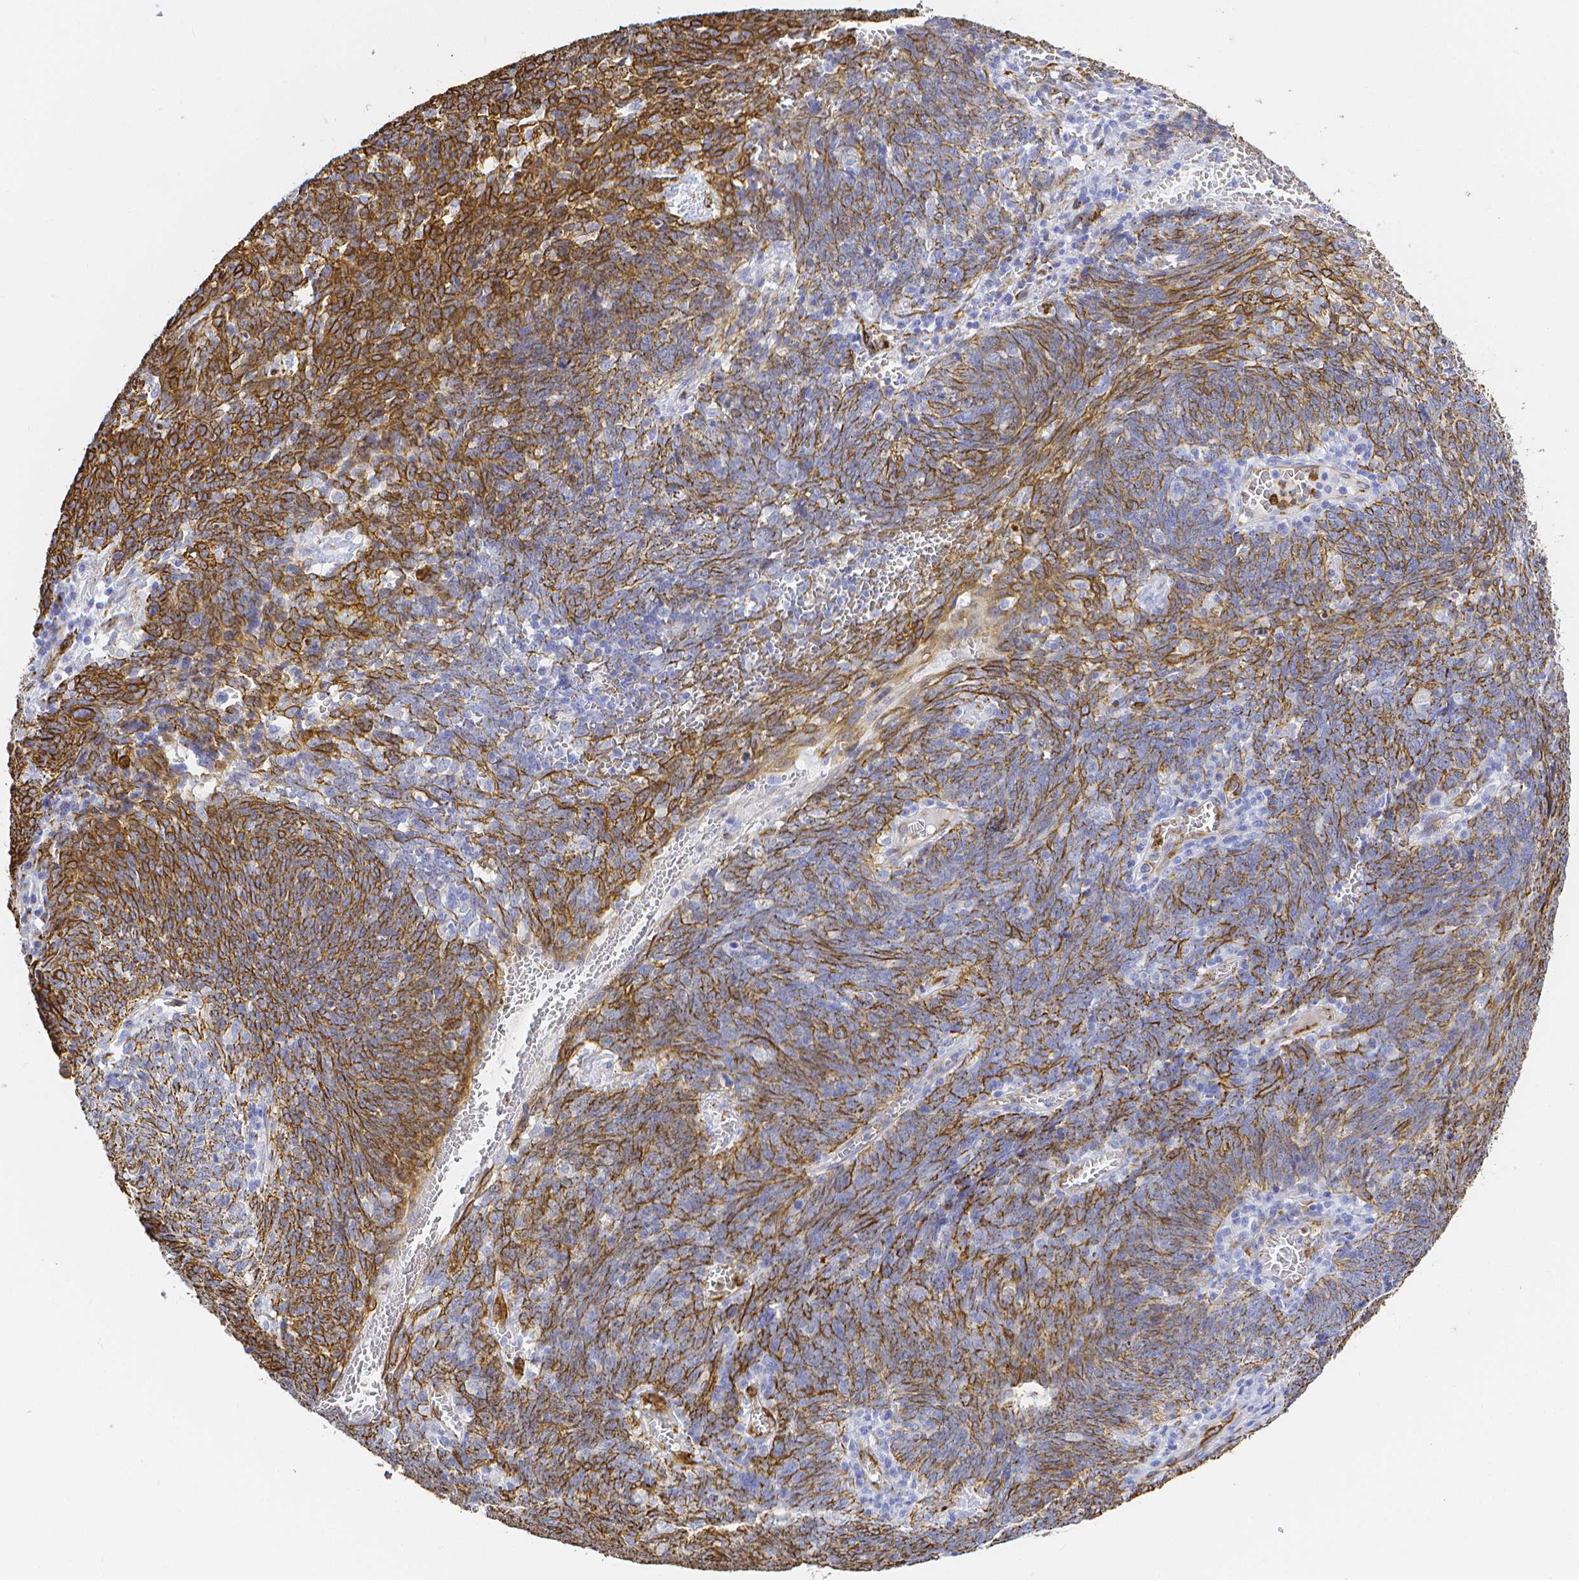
{"staining": {"intensity": "strong", "quantity": ">75%", "location": "cytoplasmic/membranous"}, "tissue": "lung cancer", "cell_type": "Tumor cells", "image_type": "cancer", "snomed": [{"axis": "morphology", "description": "Squamous cell carcinoma, NOS"}, {"axis": "topography", "description": "Lung"}], "caption": "A brown stain labels strong cytoplasmic/membranous positivity of a protein in human lung cancer (squamous cell carcinoma) tumor cells.", "gene": "SMURF1", "patient": {"sex": "female", "age": 72}}